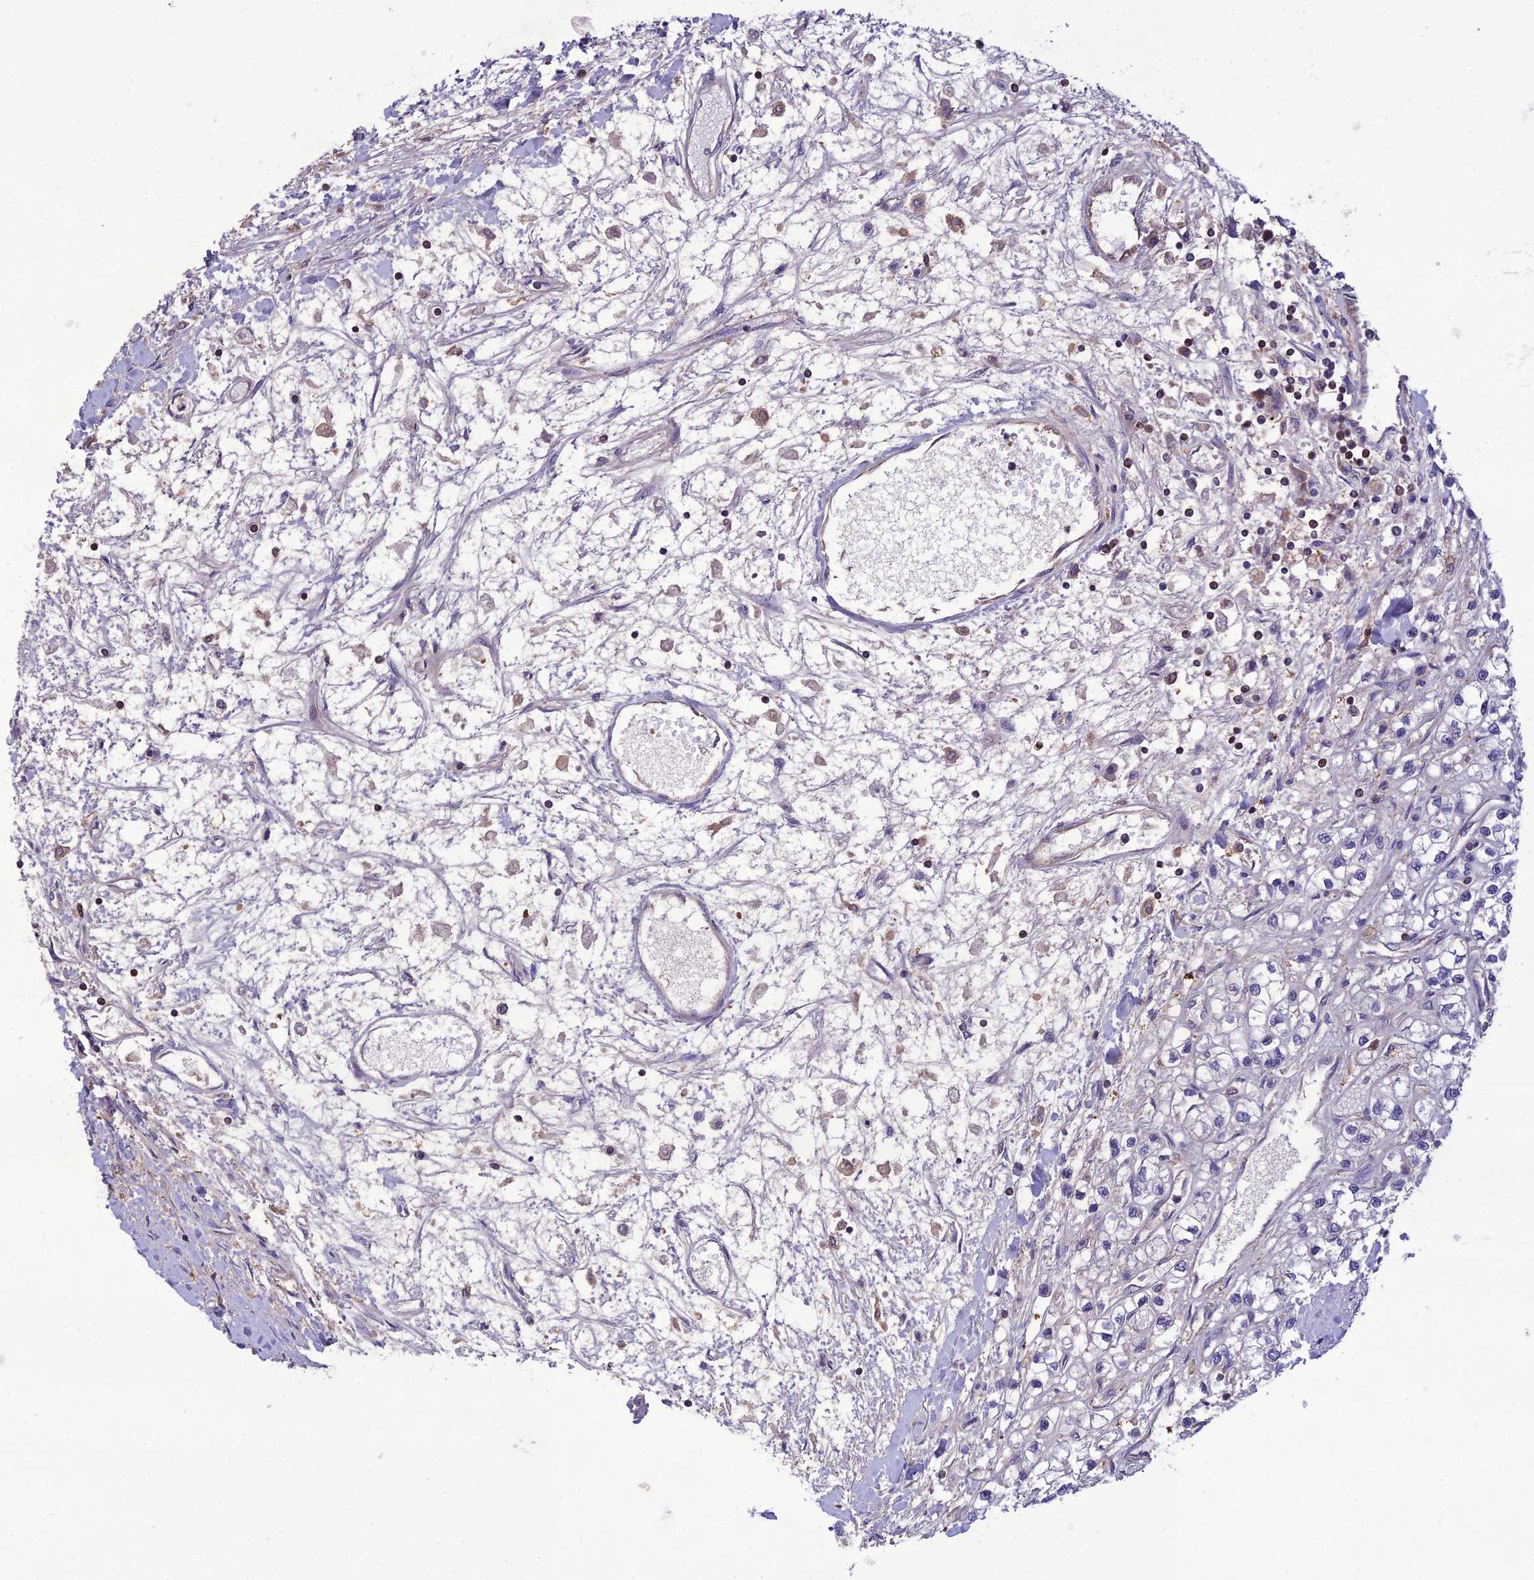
{"staining": {"intensity": "moderate", "quantity": "<25%", "location": "cytoplasmic/membranous"}, "tissue": "renal cancer", "cell_type": "Tumor cells", "image_type": "cancer", "snomed": [{"axis": "morphology", "description": "Adenocarcinoma, NOS"}, {"axis": "topography", "description": "Kidney"}], "caption": "Moderate cytoplasmic/membranous protein staining is identified in approximately <25% of tumor cells in renal adenocarcinoma.", "gene": "GDF6", "patient": {"sex": "male", "age": 80}}